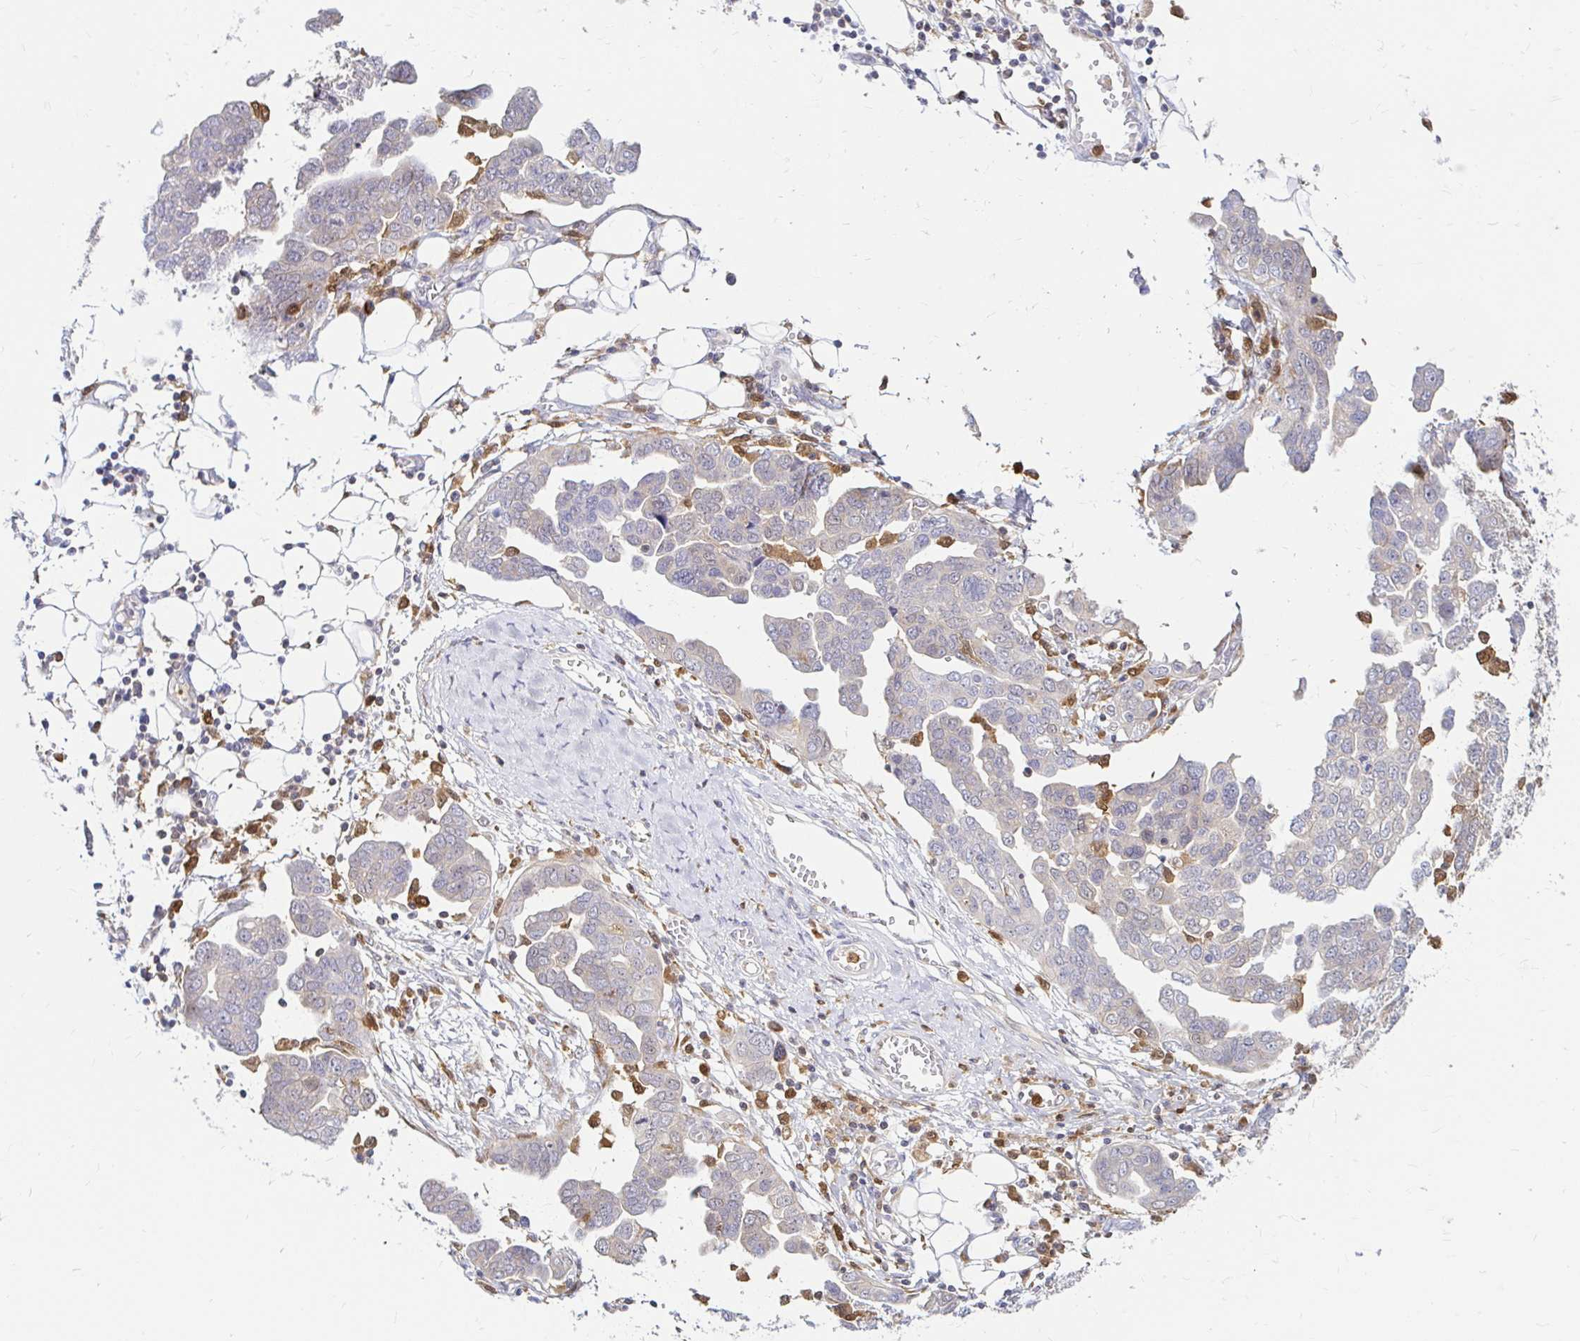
{"staining": {"intensity": "negative", "quantity": "none", "location": "none"}, "tissue": "ovarian cancer", "cell_type": "Tumor cells", "image_type": "cancer", "snomed": [{"axis": "morphology", "description": "Cystadenocarcinoma, serous, NOS"}, {"axis": "topography", "description": "Ovary"}], "caption": "There is no significant positivity in tumor cells of ovarian cancer.", "gene": "PYCARD", "patient": {"sex": "female", "age": 59}}